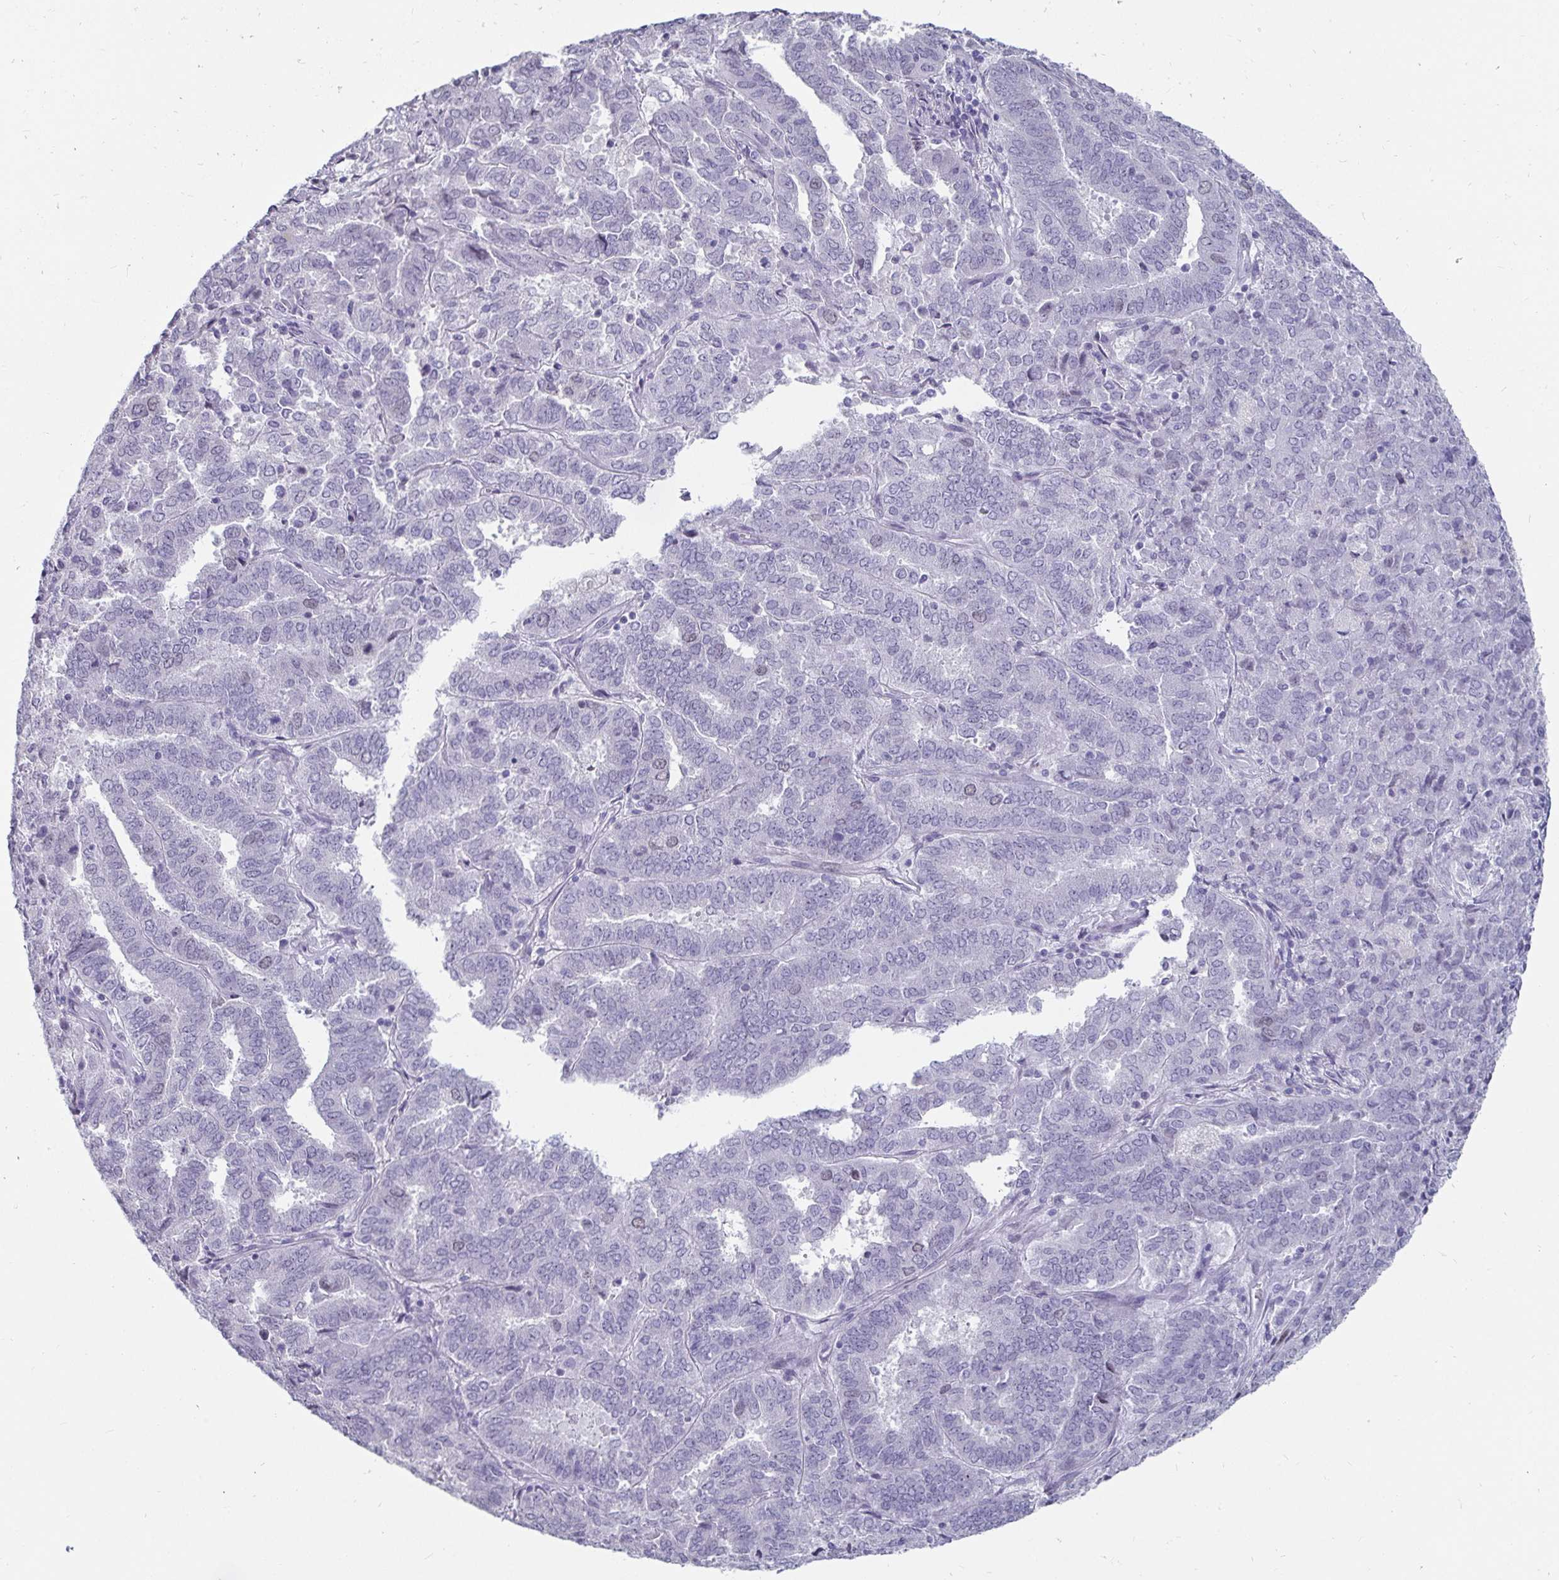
{"staining": {"intensity": "negative", "quantity": "none", "location": "none"}, "tissue": "endometrial cancer", "cell_type": "Tumor cells", "image_type": "cancer", "snomed": [{"axis": "morphology", "description": "Adenocarcinoma, NOS"}, {"axis": "topography", "description": "Endometrium"}], "caption": "Immunohistochemical staining of human endometrial adenocarcinoma shows no significant expression in tumor cells. (DAB immunohistochemistry (IHC), high magnification).", "gene": "ANLN", "patient": {"sex": "female", "age": 72}}